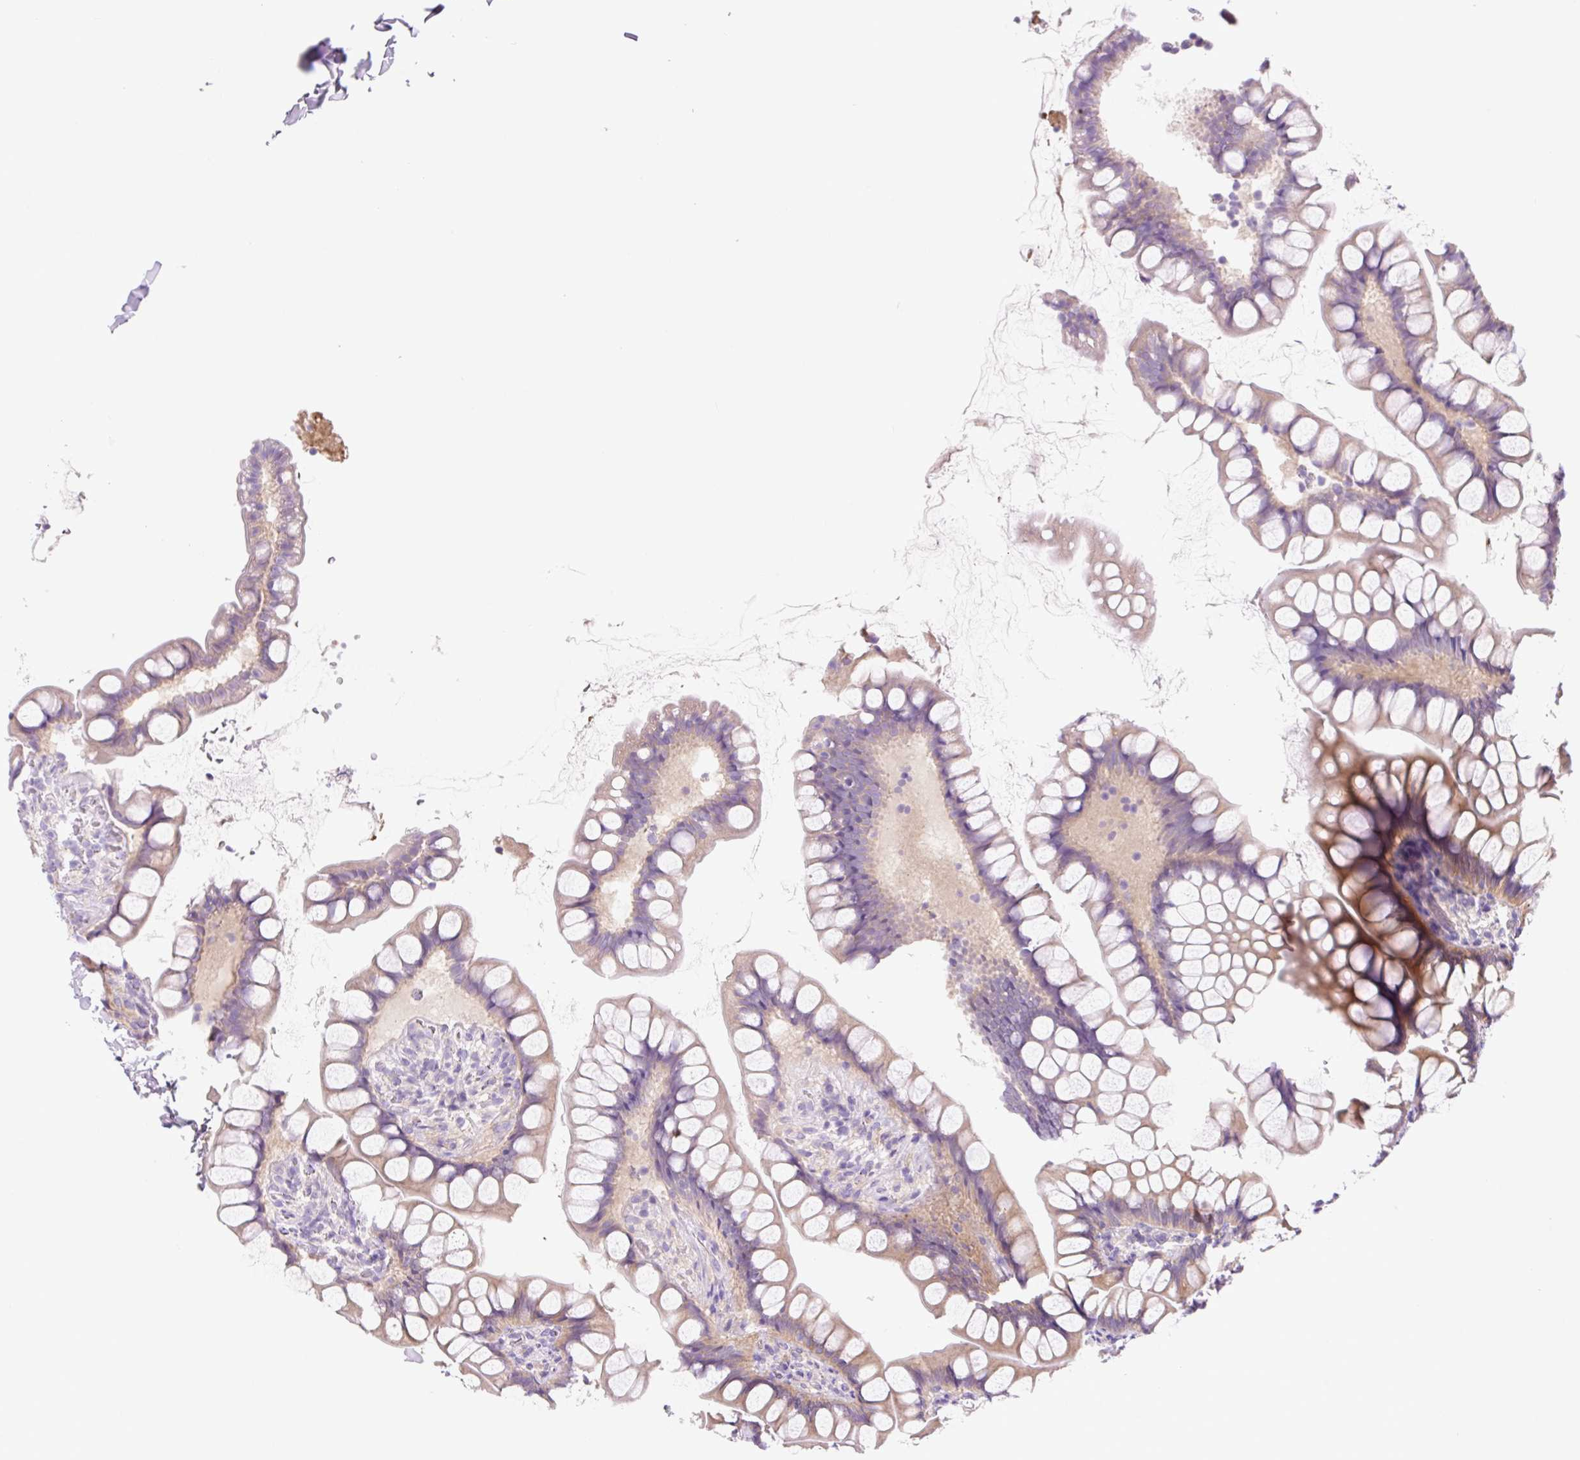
{"staining": {"intensity": "moderate", "quantity": "25%-75%", "location": "cytoplasmic/membranous"}, "tissue": "small intestine", "cell_type": "Glandular cells", "image_type": "normal", "snomed": [{"axis": "morphology", "description": "Normal tissue, NOS"}, {"axis": "topography", "description": "Small intestine"}], "caption": "Protein staining of normal small intestine exhibits moderate cytoplasmic/membranous expression in about 25%-75% of glandular cells. Using DAB (3,3'-diaminobenzidine) (brown) and hematoxylin (blue) stains, captured at high magnification using brightfield microscopy.", "gene": "CELF6", "patient": {"sex": "male", "age": 70}}